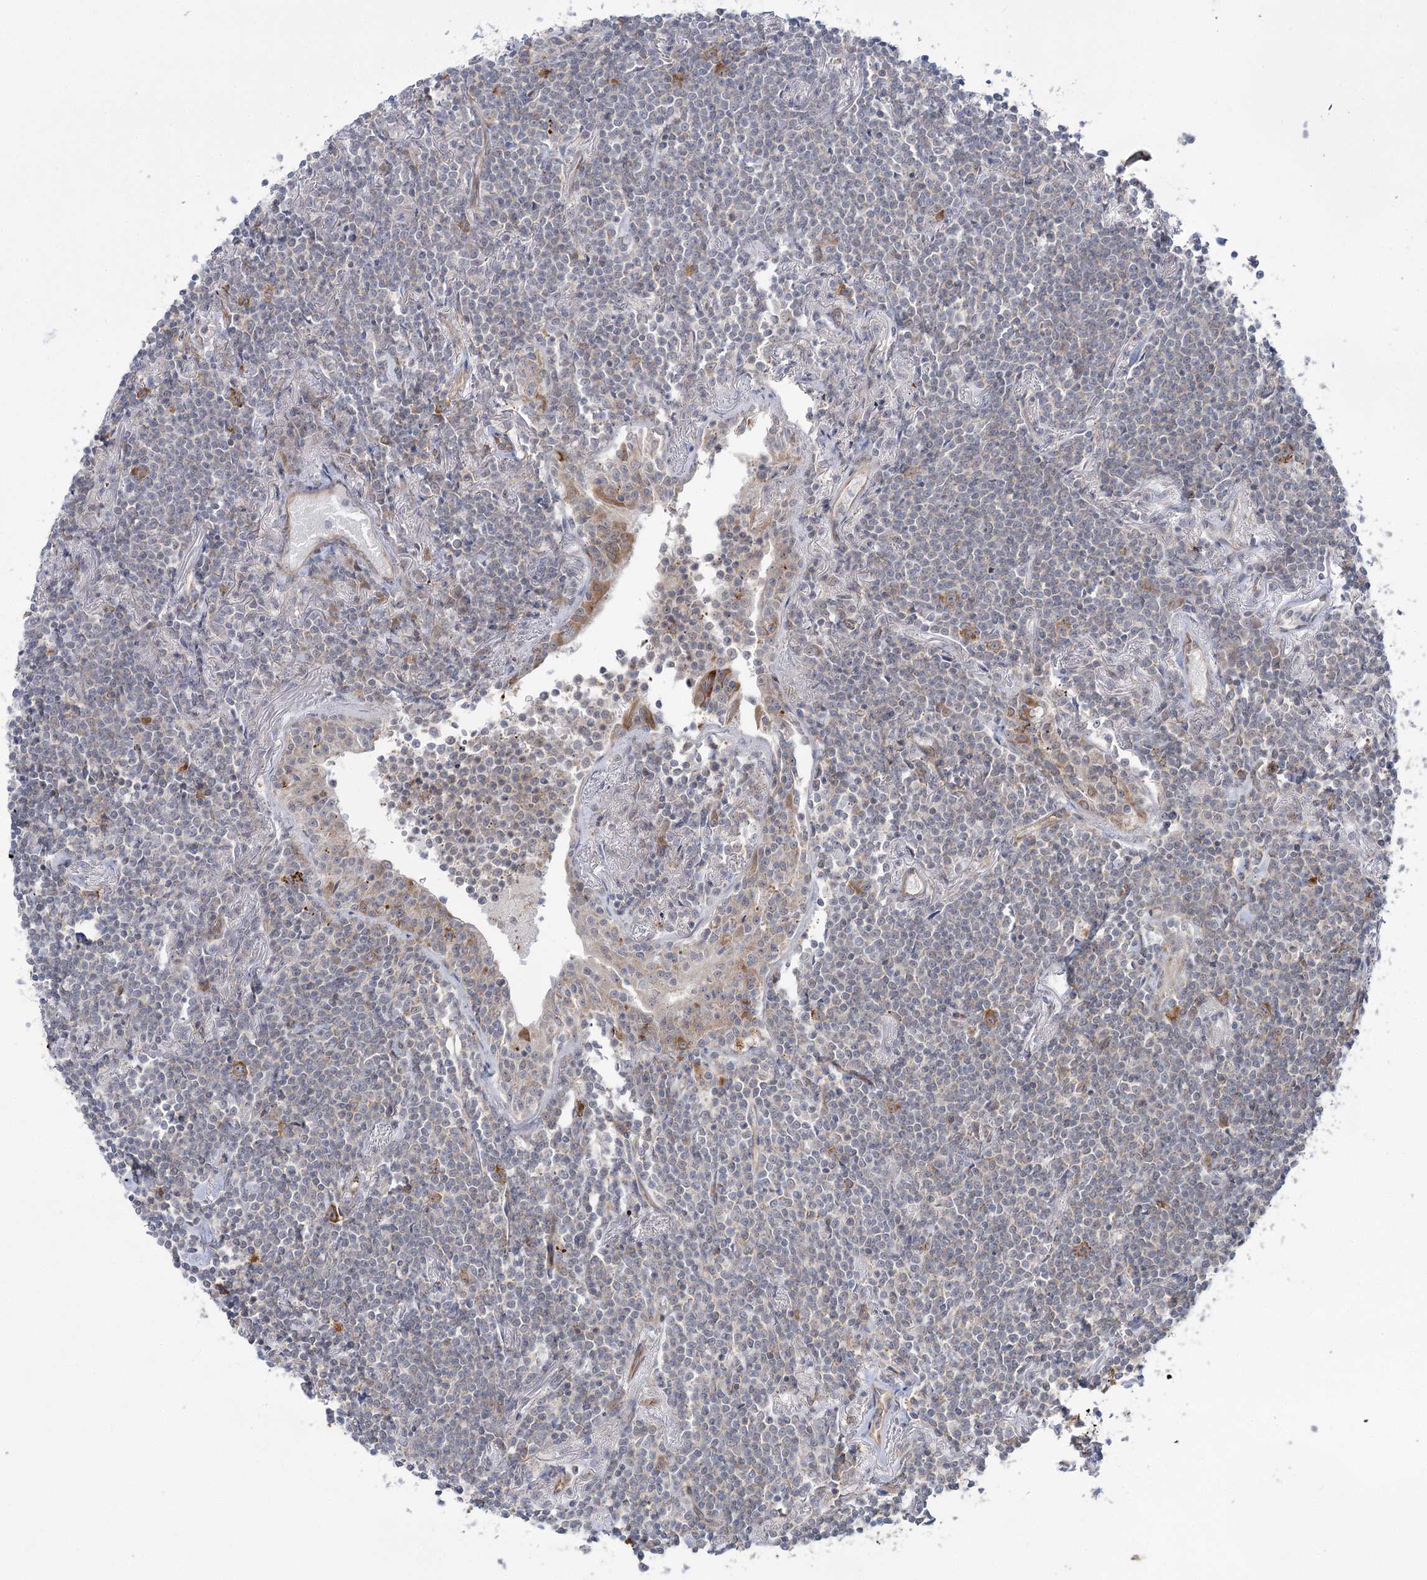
{"staining": {"intensity": "negative", "quantity": "none", "location": "none"}, "tissue": "lymphoma", "cell_type": "Tumor cells", "image_type": "cancer", "snomed": [{"axis": "morphology", "description": "Malignant lymphoma, non-Hodgkin's type, Low grade"}, {"axis": "topography", "description": "Lung"}], "caption": "An IHC photomicrograph of lymphoma is shown. There is no staining in tumor cells of lymphoma.", "gene": "VWA2", "patient": {"sex": "female", "age": 71}}